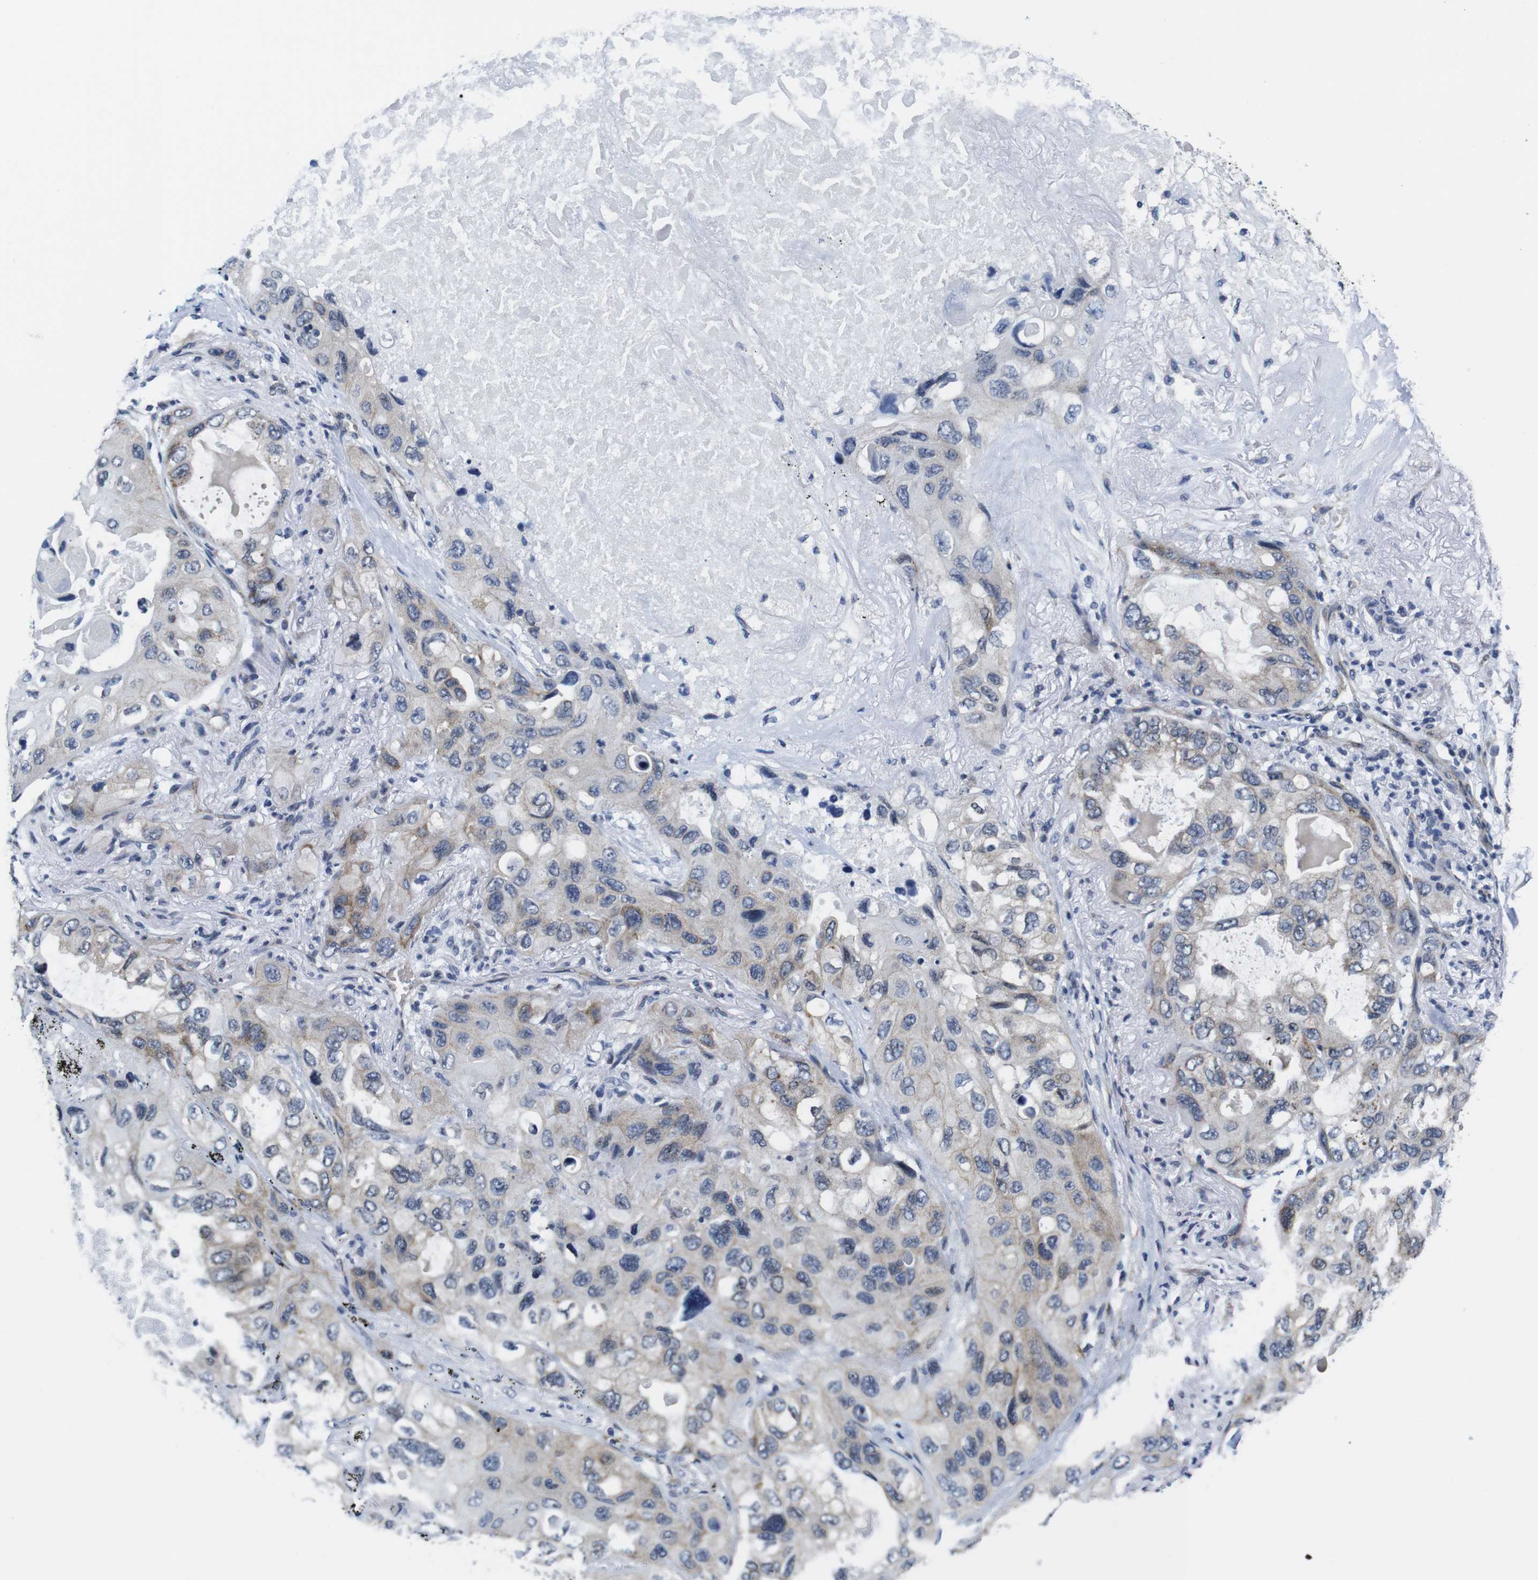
{"staining": {"intensity": "weak", "quantity": "25%-75%", "location": "cytoplasmic/membranous"}, "tissue": "lung cancer", "cell_type": "Tumor cells", "image_type": "cancer", "snomed": [{"axis": "morphology", "description": "Squamous cell carcinoma, NOS"}, {"axis": "topography", "description": "Lung"}], "caption": "Human lung squamous cell carcinoma stained with a protein marker exhibits weak staining in tumor cells.", "gene": "SOCS3", "patient": {"sex": "female", "age": 73}}